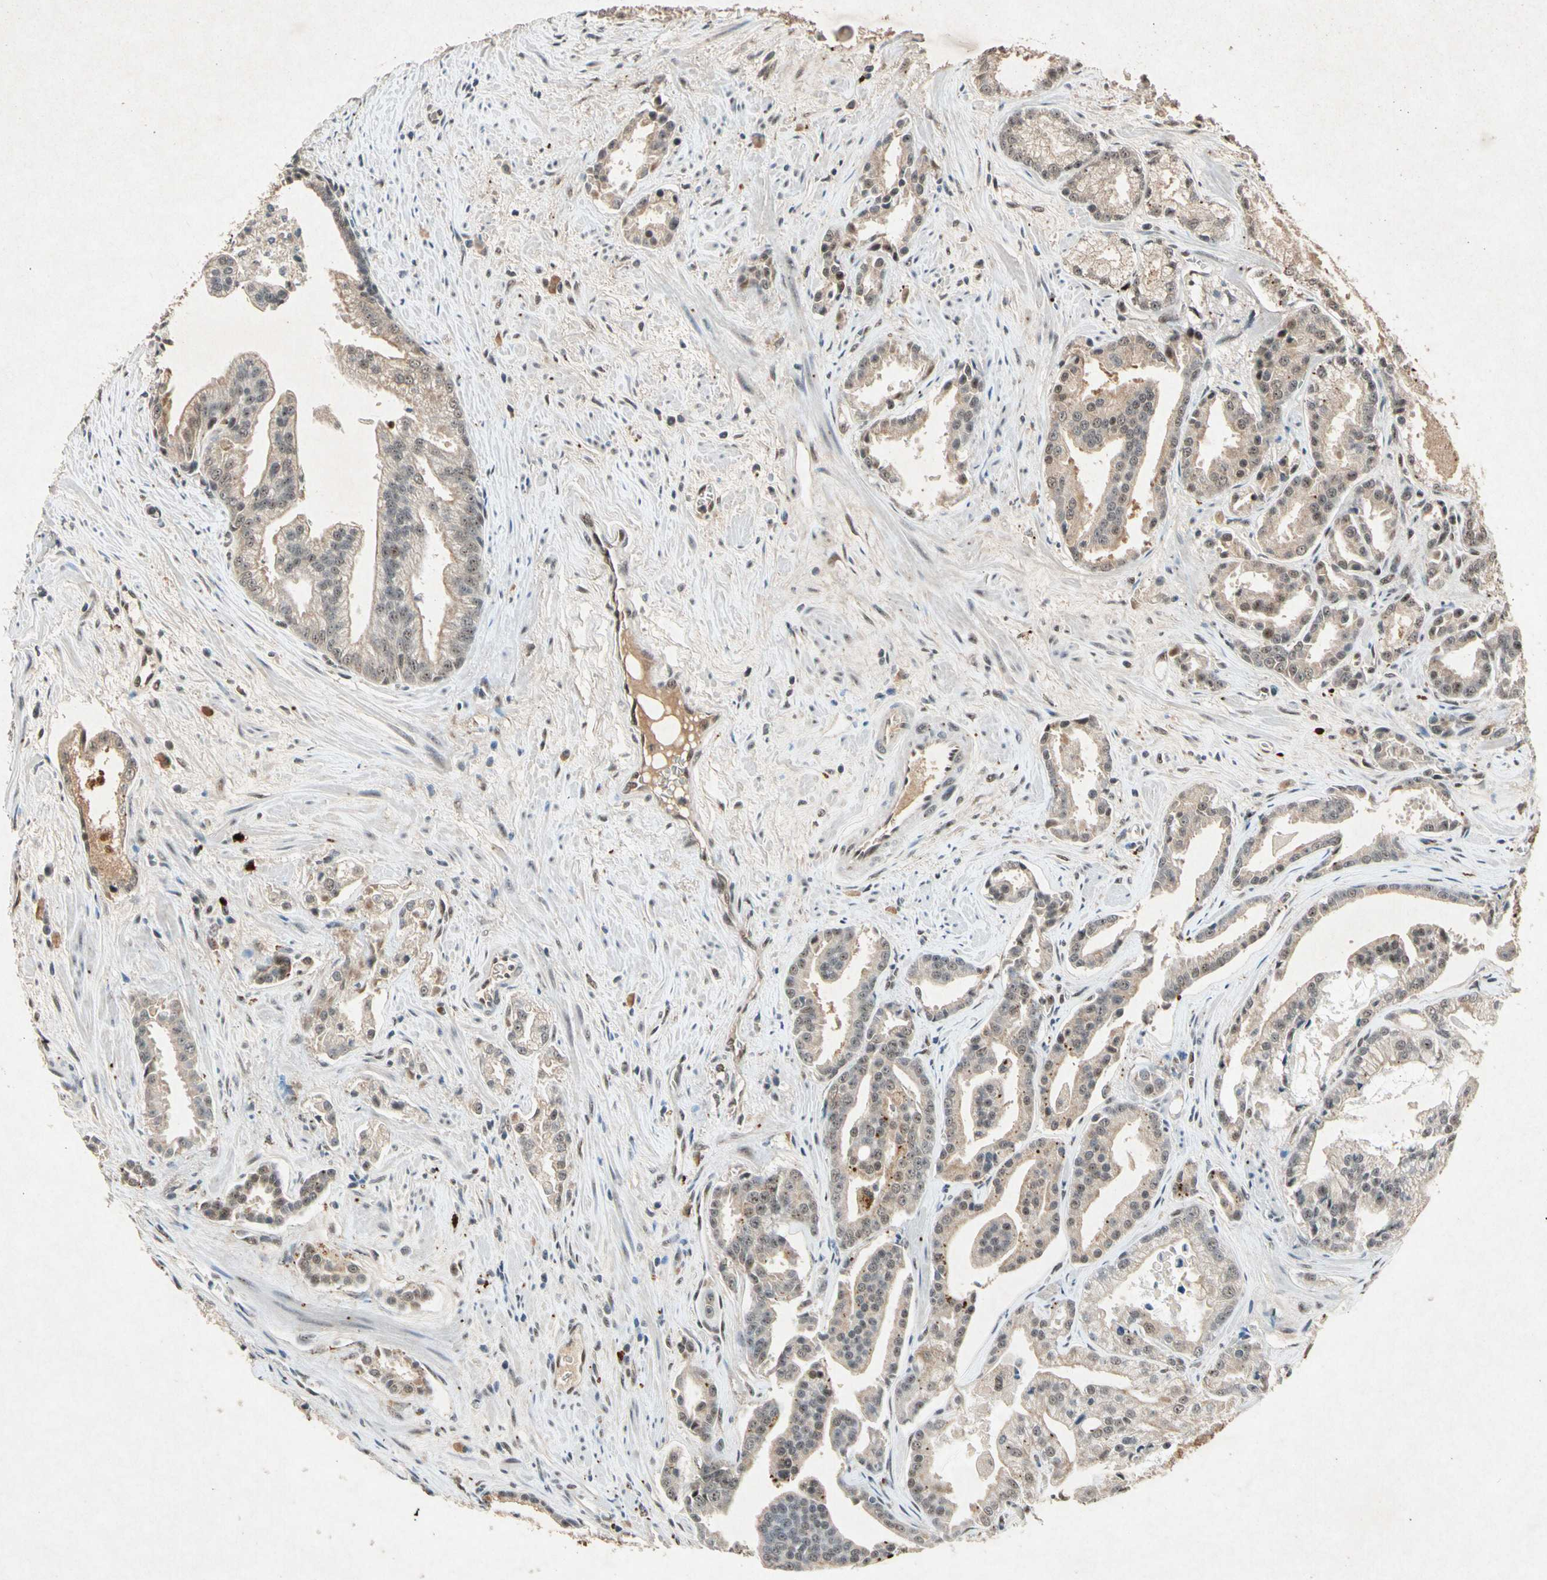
{"staining": {"intensity": "weak", "quantity": "25%-75%", "location": "cytoplasmic/membranous,nuclear"}, "tissue": "prostate cancer", "cell_type": "Tumor cells", "image_type": "cancer", "snomed": [{"axis": "morphology", "description": "Adenocarcinoma, High grade"}, {"axis": "topography", "description": "Prostate"}], "caption": "Brown immunohistochemical staining in high-grade adenocarcinoma (prostate) displays weak cytoplasmic/membranous and nuclear positivity in about 25%-75% of tumor cells.", "gene": "PML", "patient": {"sex": "male", "age": 67}}